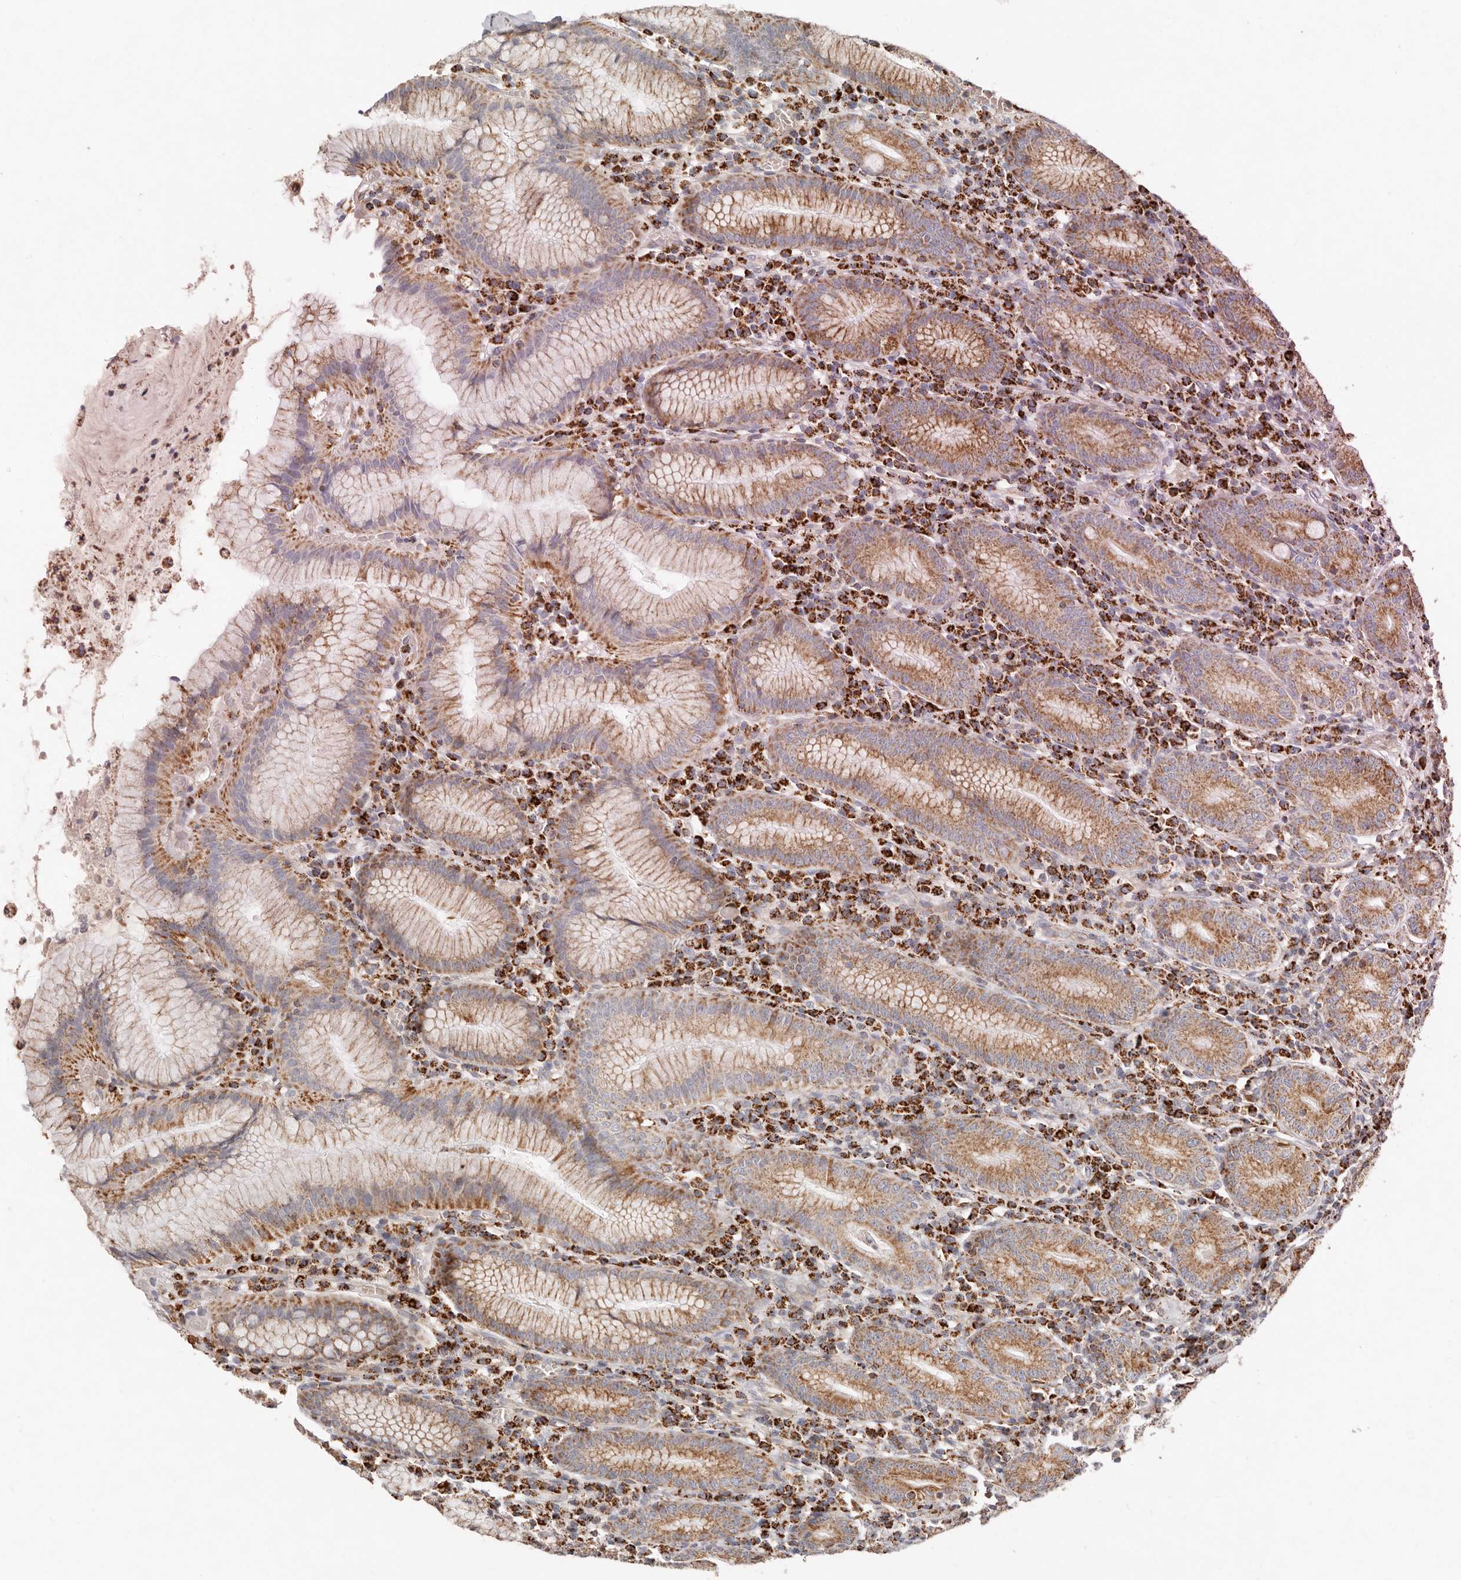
{"staining": {"intensity": "strong", "quantity": ">75%", "location": "cytoplasmic/membranous"}, "tissue": "stomach", "cell_type": "Glandular cells", "image_type": "normal", "snomed": [{"axis": "morphology", "description": "Normal tissue, NOS"}, {"axis": "topography", "description": "Stomach"}], "caption": "About >75% of glandular cells in unremarkable human stomach demonstrate strong cytoplasmic/membranous protein positivity as visualized by brown immunohistochemical staining.", "gene": "ARHGEF10L", "patient": {"sex": "male", "age": 55}}